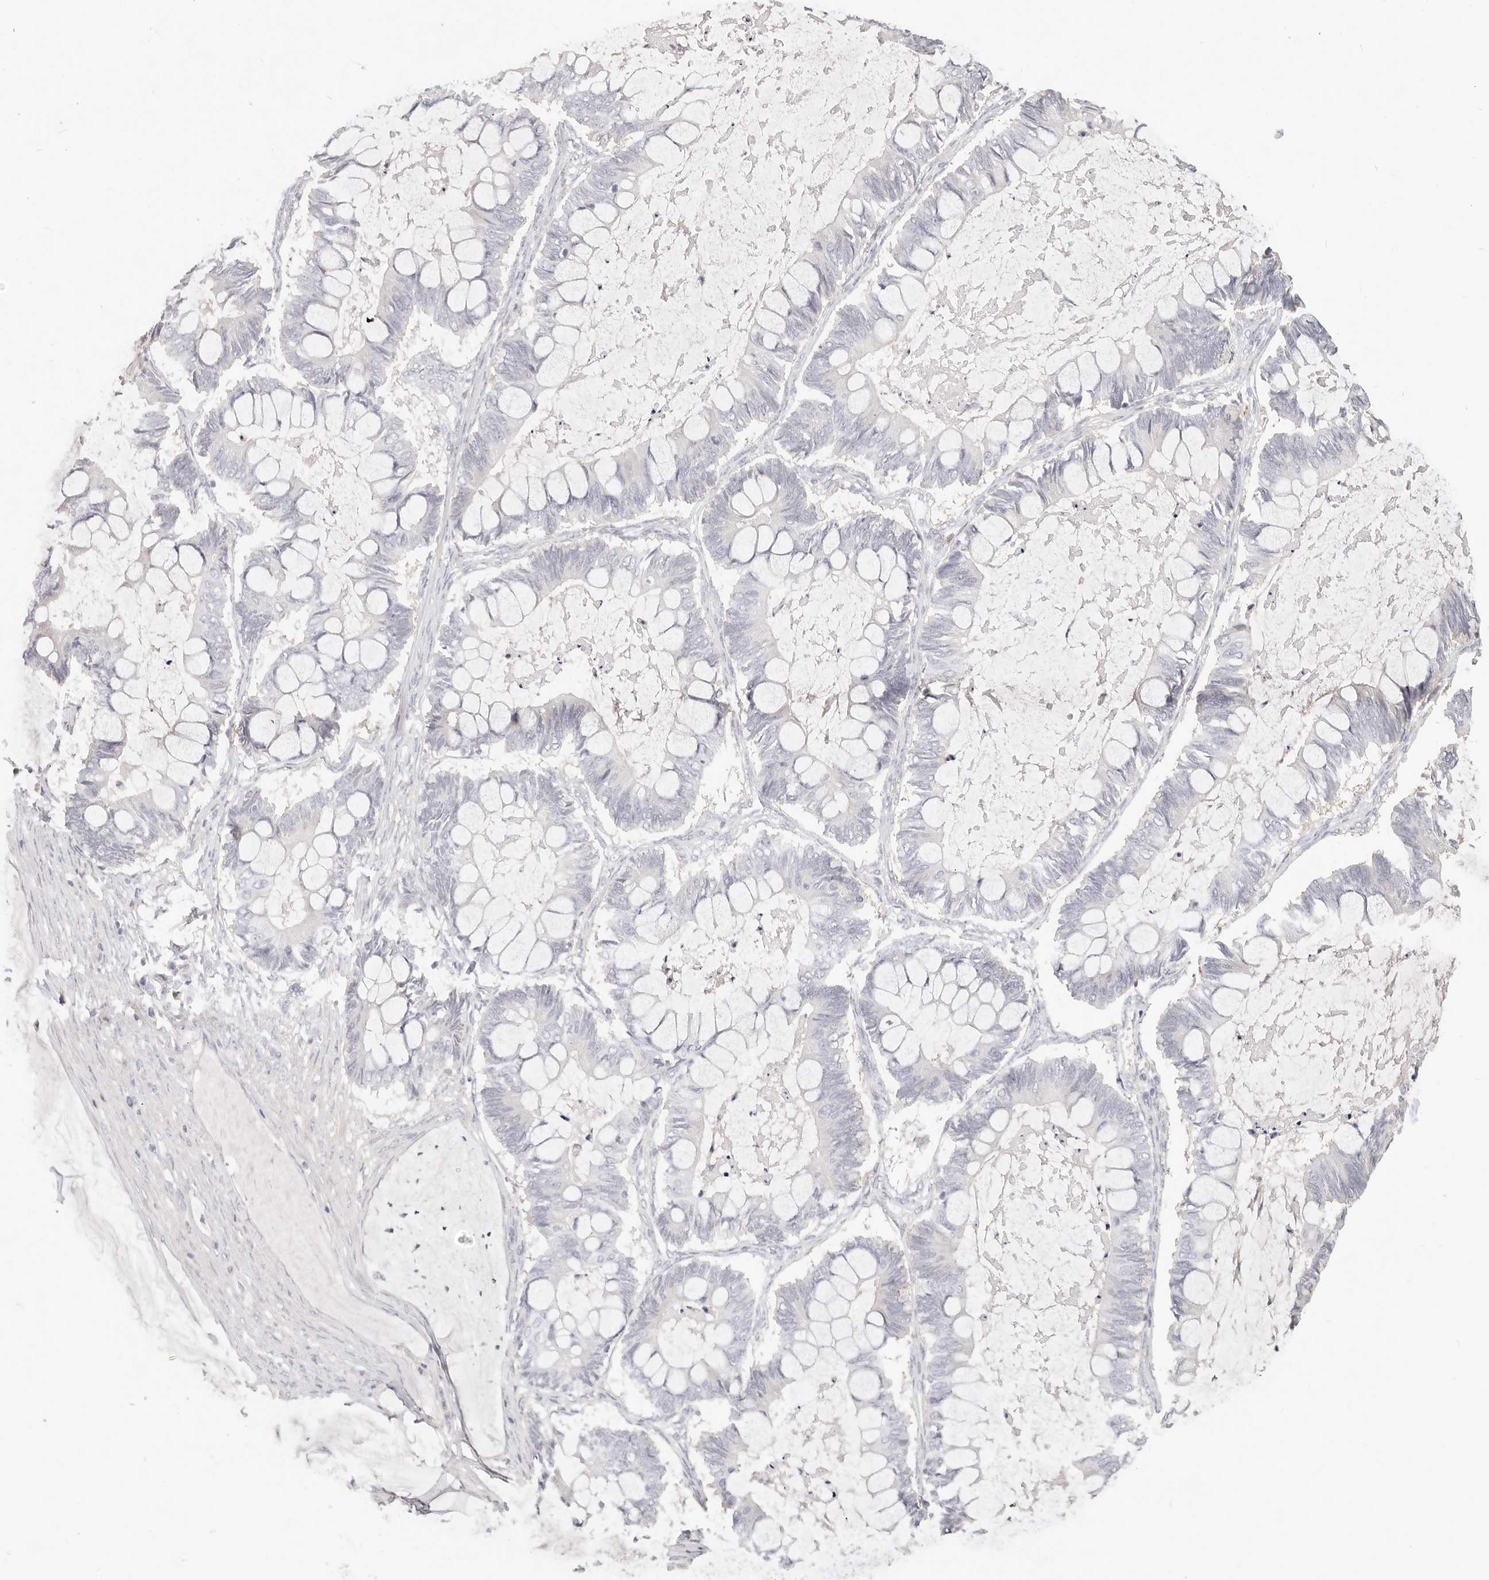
{"staining": {"intensity": "negative", "quantity": "none", "location": "none"}, "tissue": "ovarian cancer", "cell_type": "Tumor cells", "image_type": "cancer", "snomed": [{"axis": "morphology", "description": "Cystadenocarcinoma, mucinous, NOS"}, {"axis": "topography", "description": "Ovary"}], "caption": "There is no significant positivity in tumor cells of ovarian cancer (mucinous cystadenocarcinoma).", "gene": "ZRANB1", "patient": {"sex": "female", "age": 61}}